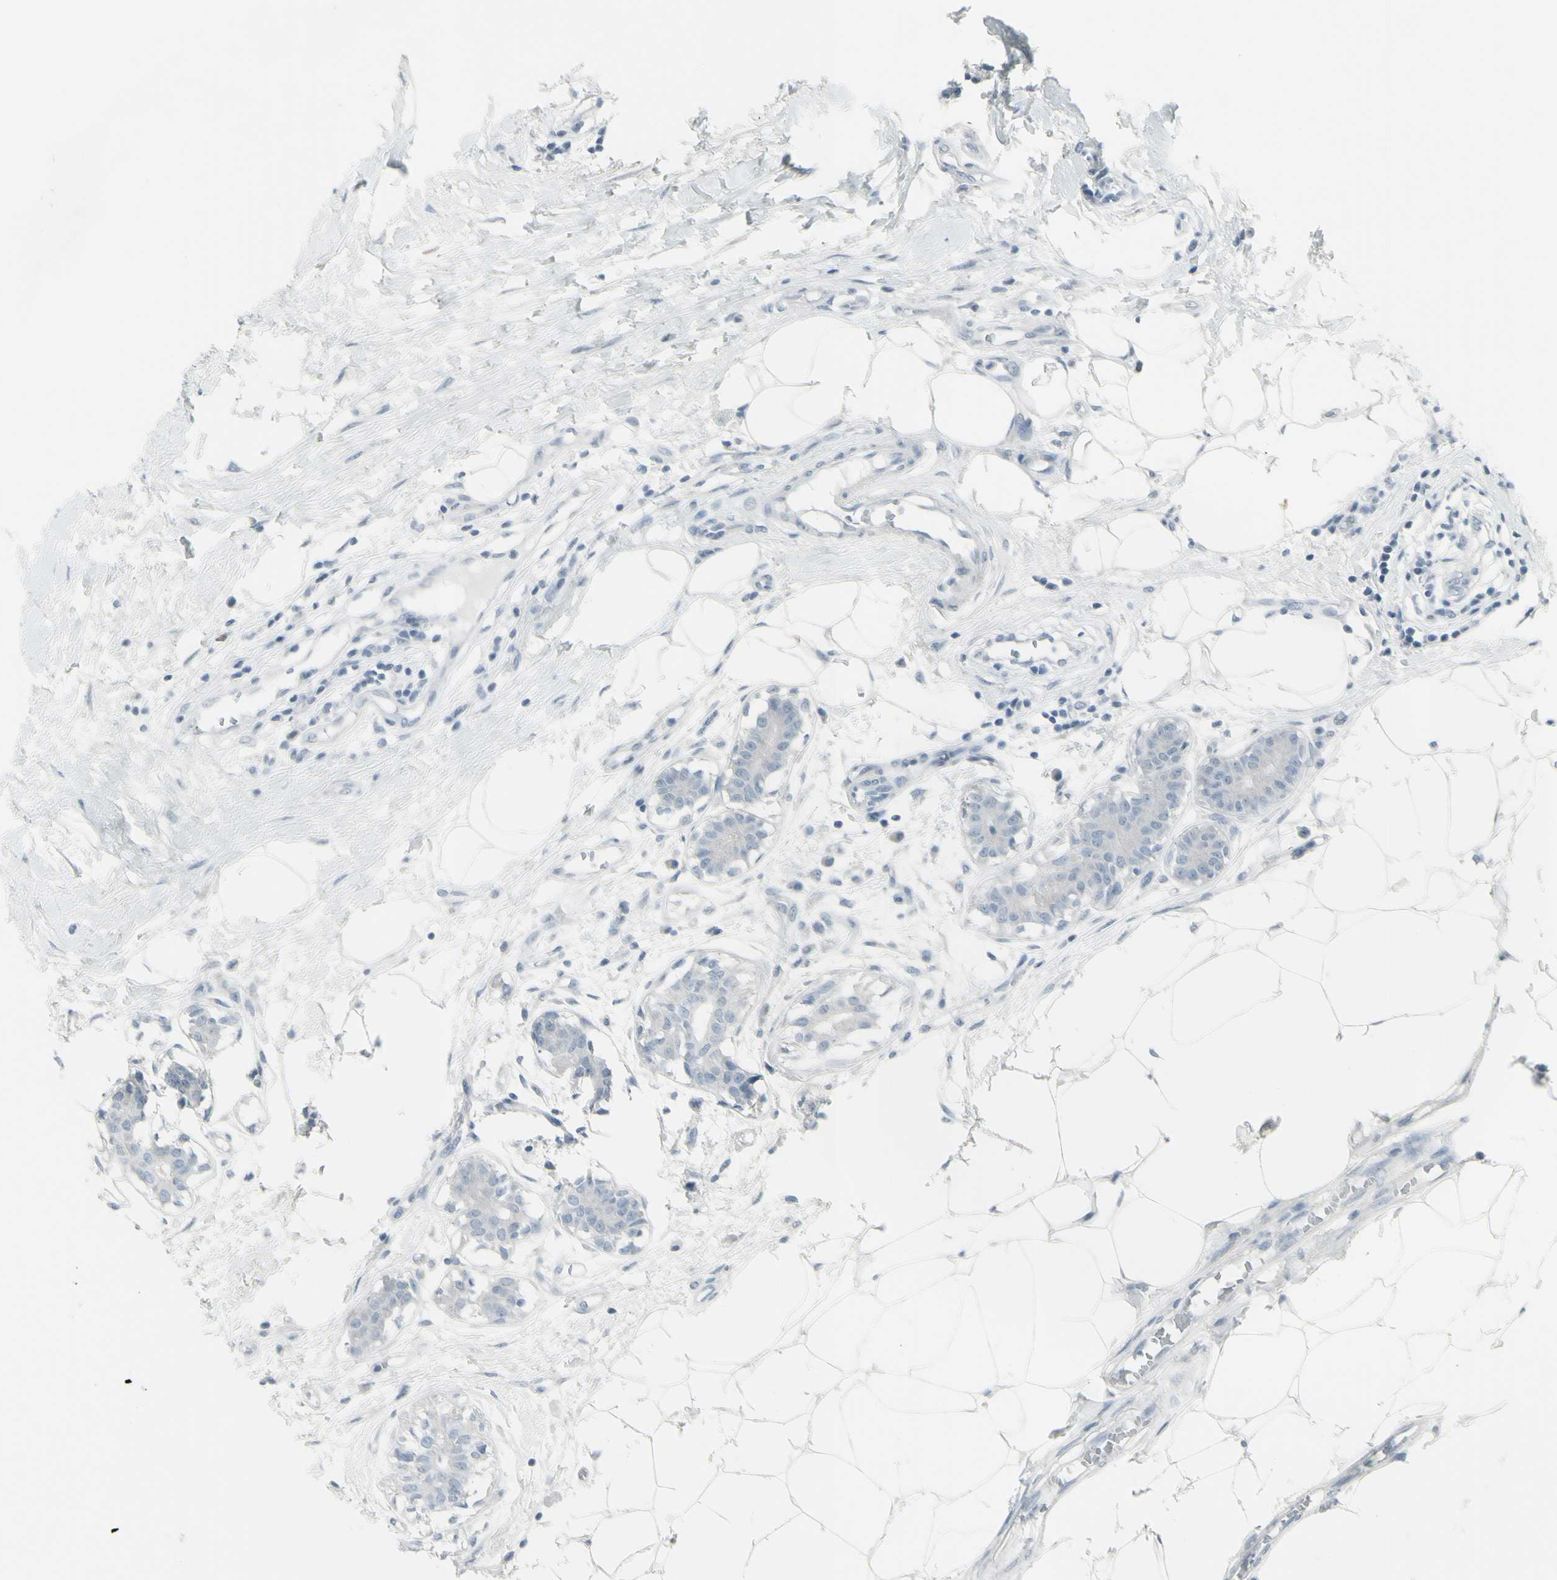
{"staining": {"intensity": "negative", "quantity": "none", "location": "none"}, "tissue": "breast cancer", "cell_type": "Tumor cells", "image_type": "cancer", "snomed": [{"axis": "morphology", "description": "Duct carcinoma"}, {"axis": "topography", "description": "Breast"}], "caption": "This image is of breast invasive ductal carcinoma stained with IHC to label a protein in brown with the nuclei are counter-stained blue. There is no expression in tumor cells. (DAB IHC, high magnification).", "gene": "RAB3A", "patient": {"sex": "female", "age": 40}}